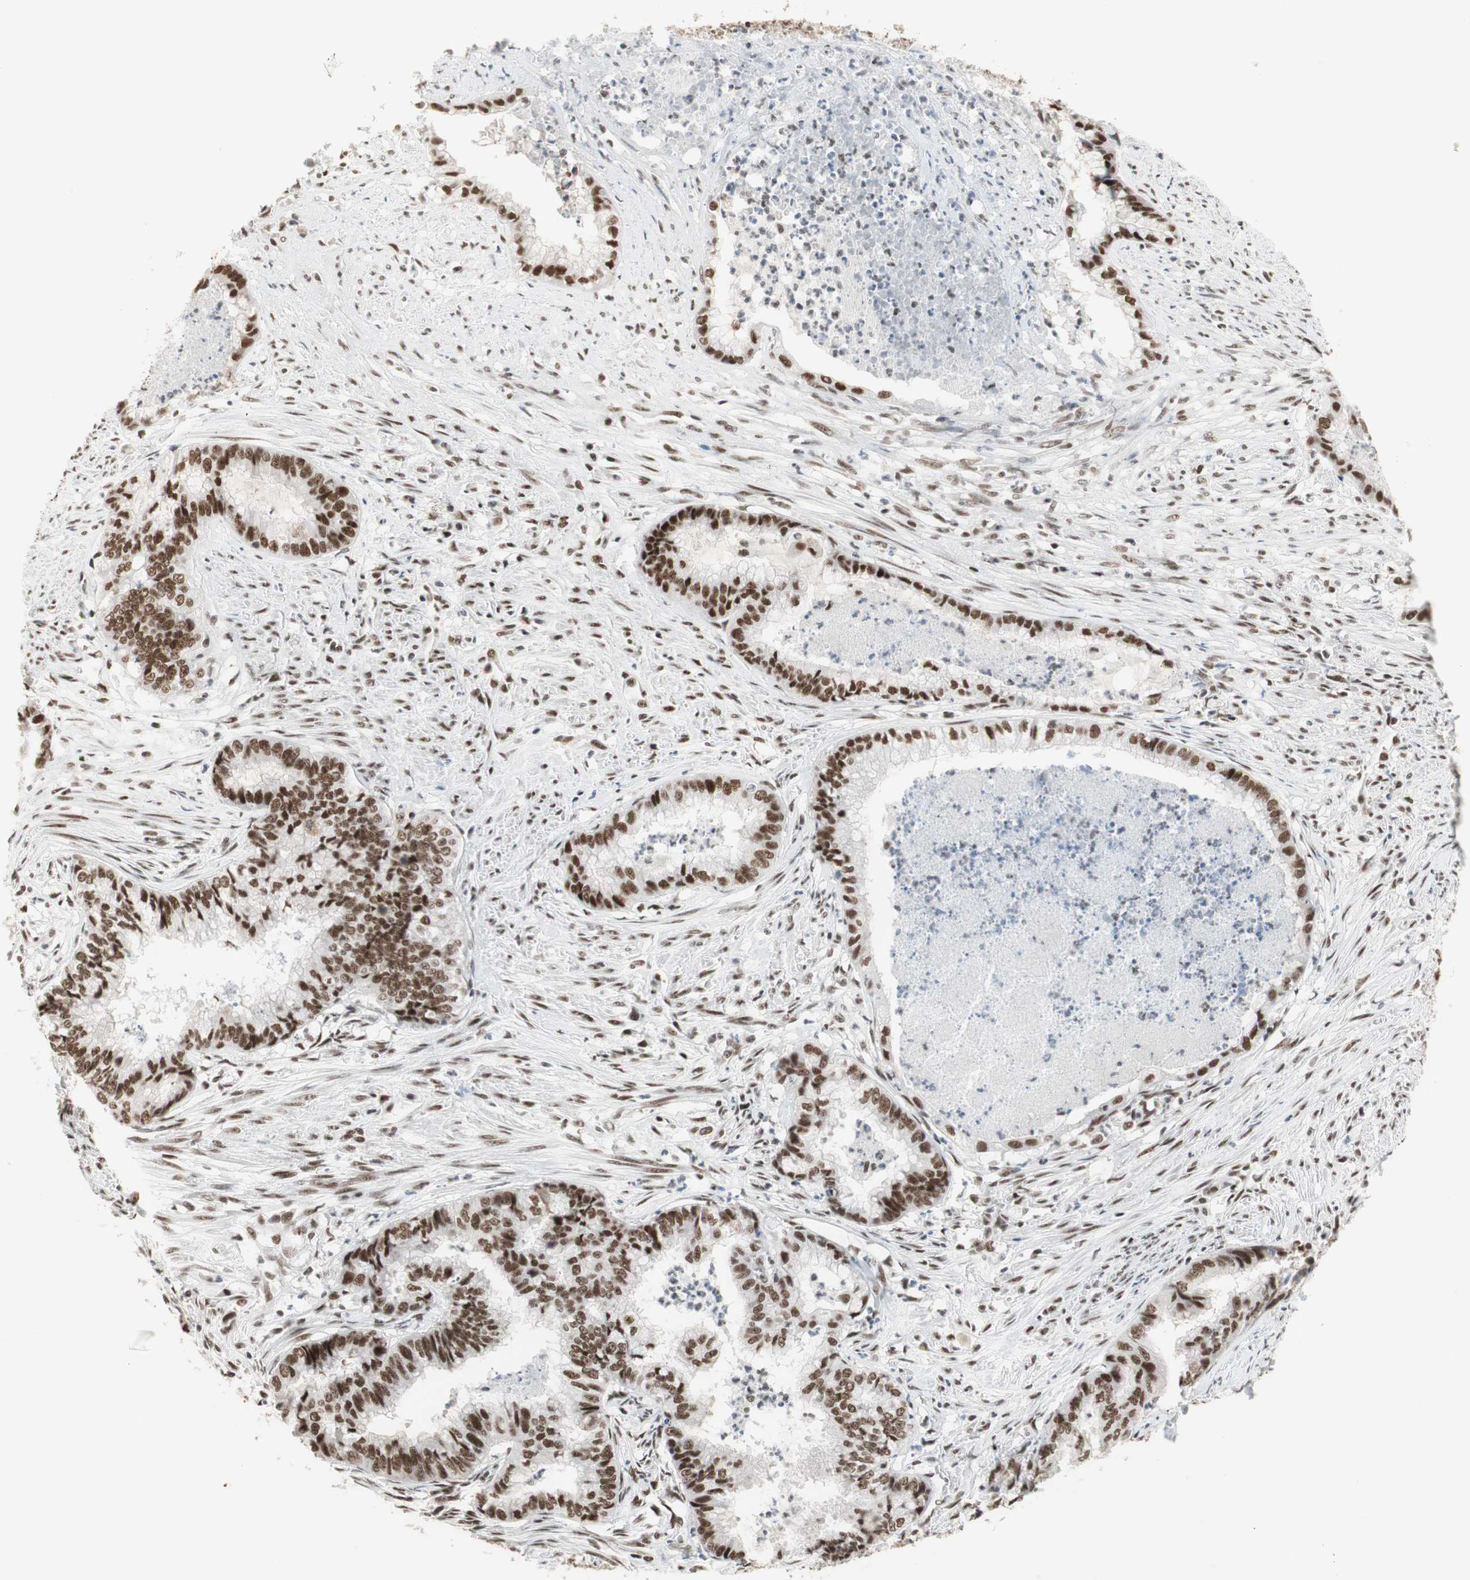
{"staining": {"intensity": "strong", "quantity": ">75%", "location": "nuclear"}, "tissue": "endometrial cancer", "cell_type": "Tumor cells", "image_type": "cancer", "snomed": [{"axis": "morphology", "description": "Necrosis, NOS"}, {"axis": "morphology", "description": "Adenocarcinoma, NOS"}, {"axis": "topography", "description": "Endometrium"}], "caption": "Endometrial adenocarcinoma stained with IHC shows strong nuclear staining in about >75% of tumor cells.", "gene": "RTF1", "patient": {"sex": "female", "age": 79}}